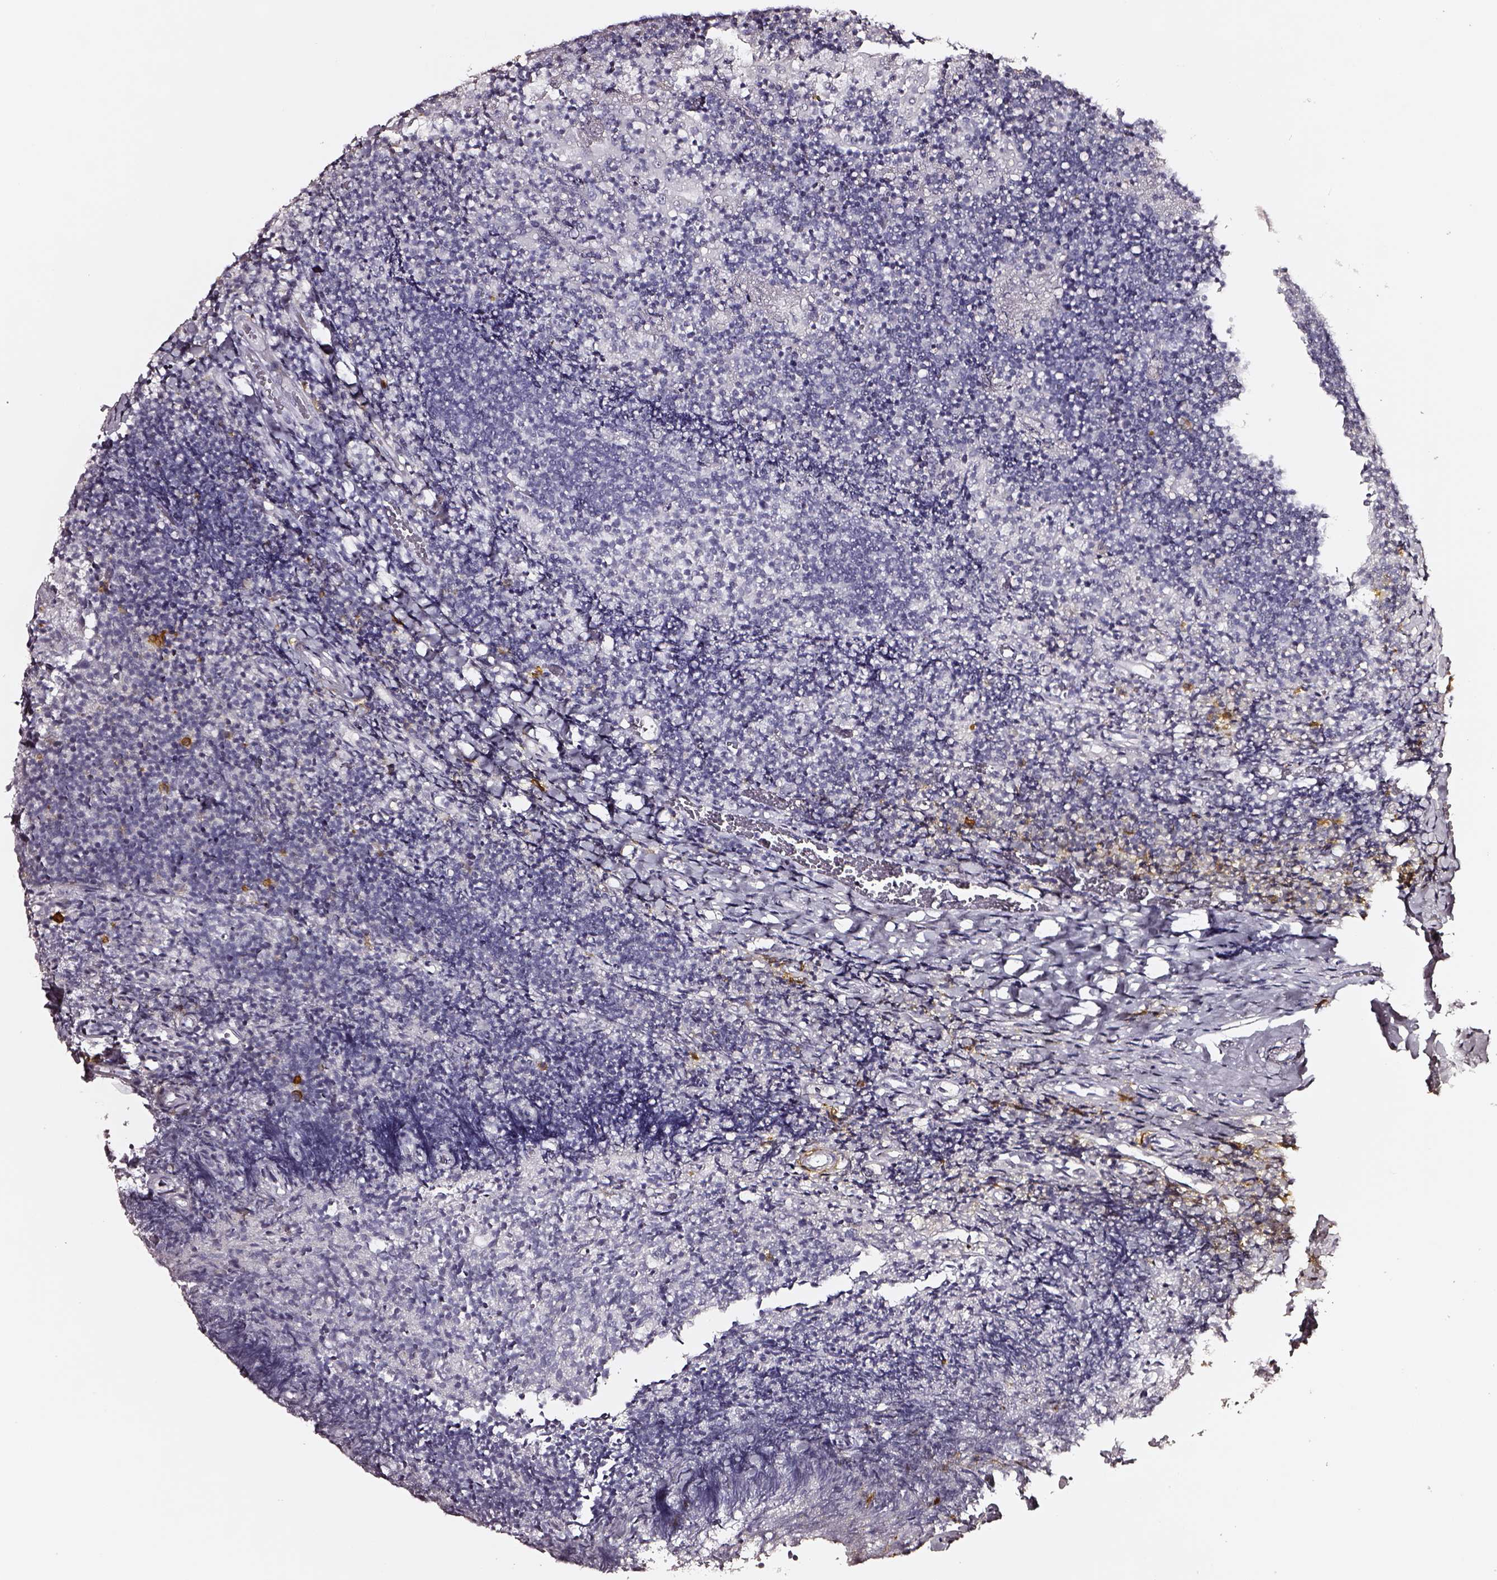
{"staining": {"intensity": "negative", "quantity": "none", "location": "none"}, "tissue": "tonsil", "cell_type": "Germinal center cells", "image_type": "normal", "snomed": [{"axis": "morphology", "description": "Normal tissue, NOS"}, {"axis": "topography", "description": "Tonsil"}], "caption": "An immunohistochemistry (IHC) image of unremarkable tonsil is shown. There is no staining in germinal center cells of tonsil. (DAB (3,3'-diaminobenzidine) IHC visualized using brightfield microscopy, high magnification).", "gene": "DPEP1", "patient": {"sex": "female", "age": 10}}